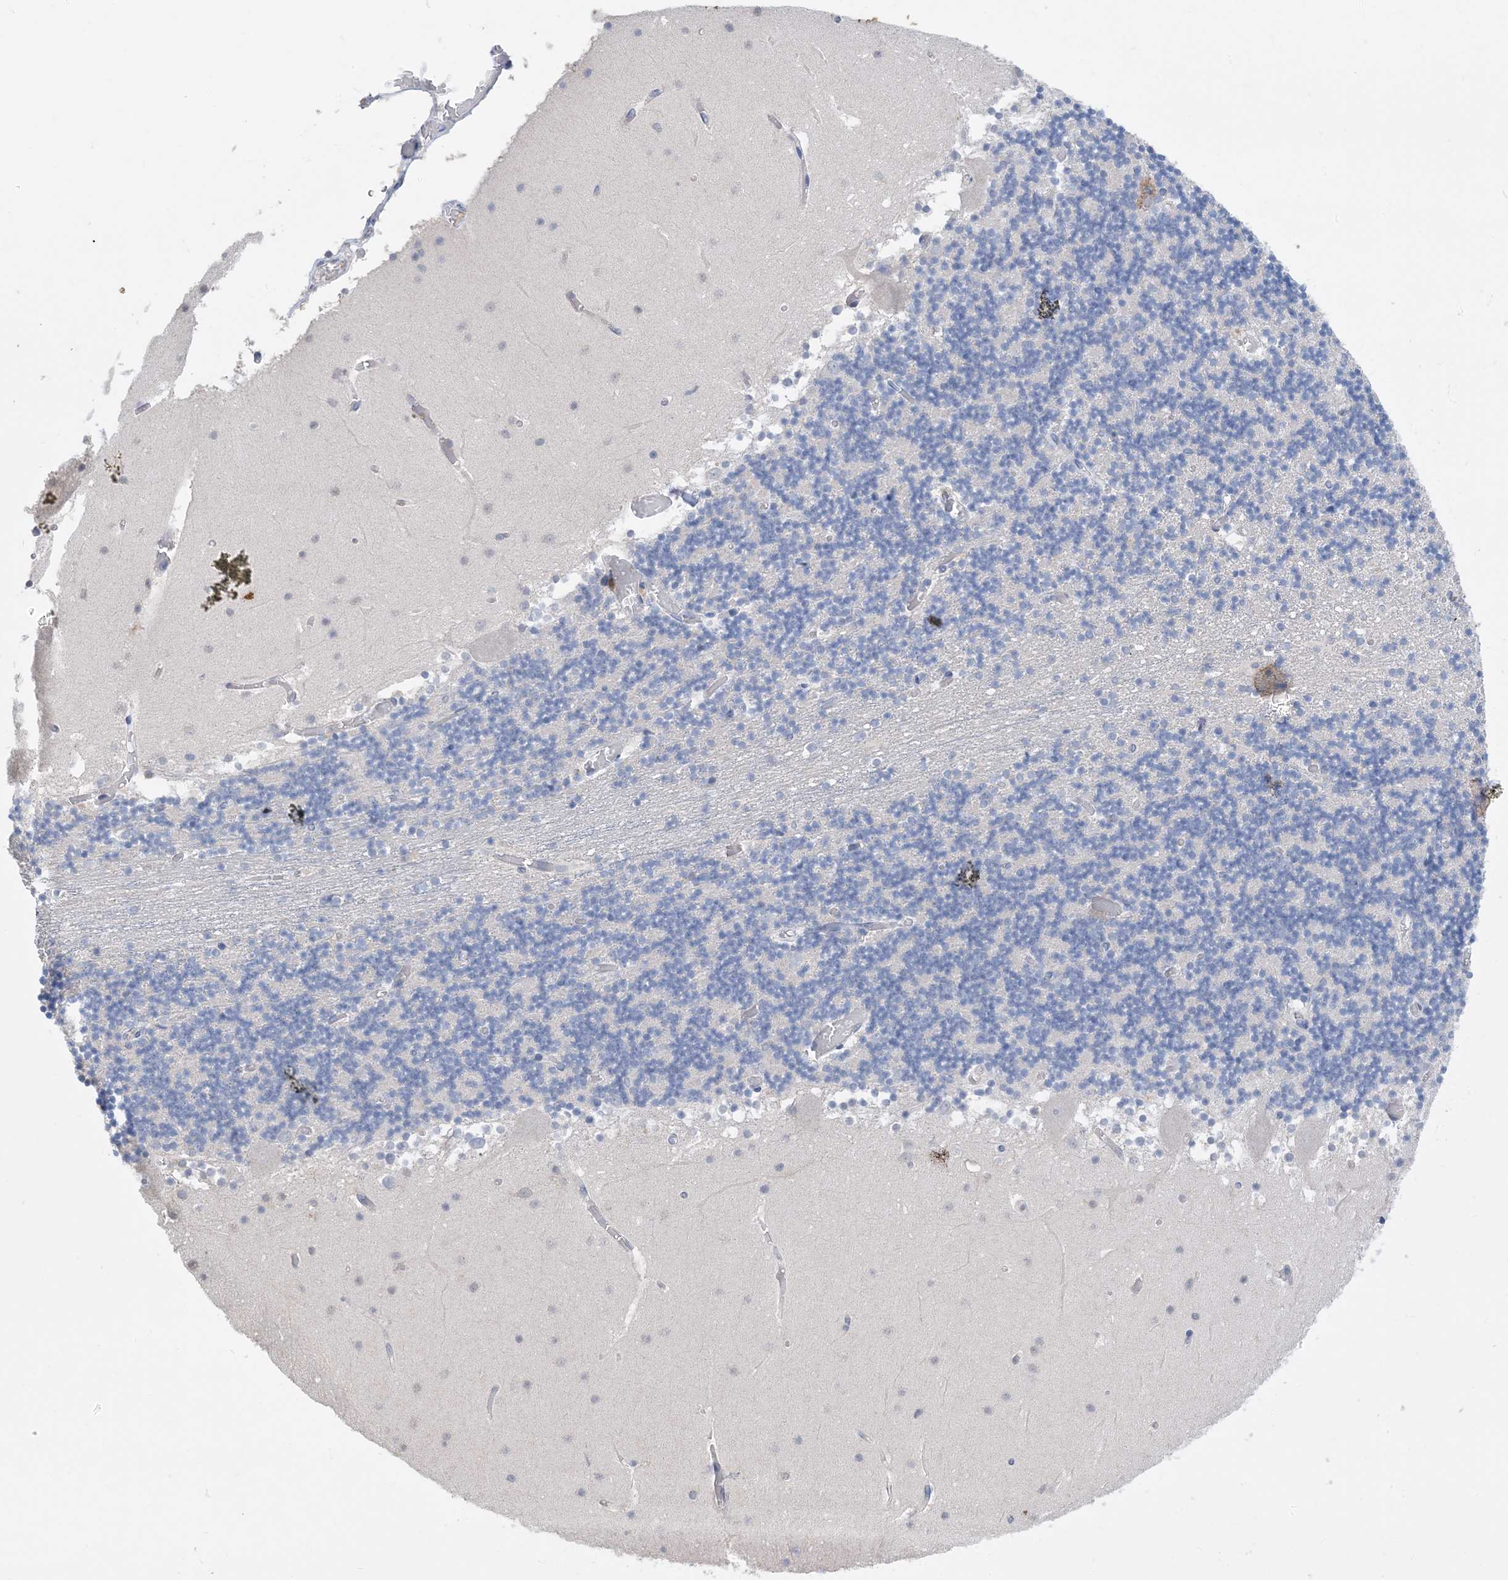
{"staining": {"intensity": "negative", "quantity": "none", "location": "none"}, "tissue": "cerebellum", "cell_type": "Cells in granular layer", "image_type": "normal", "snomed": [{"axis": "morphology", "description": "Normal tissue, NOS"}, {"axis": "topography", "description": "Cerebellum"}], "caption": "A photomicrograph of cerebellum stained for a protein reveals no brown staining in cells in granular layer. (DAB (3,3'-diaminobenzidine) immunohistochemistry (IHC) visualized using brightfield microscopy, high magnification).", "gene": "KPRP", "patient": {"sex": "female", "age": 28}}